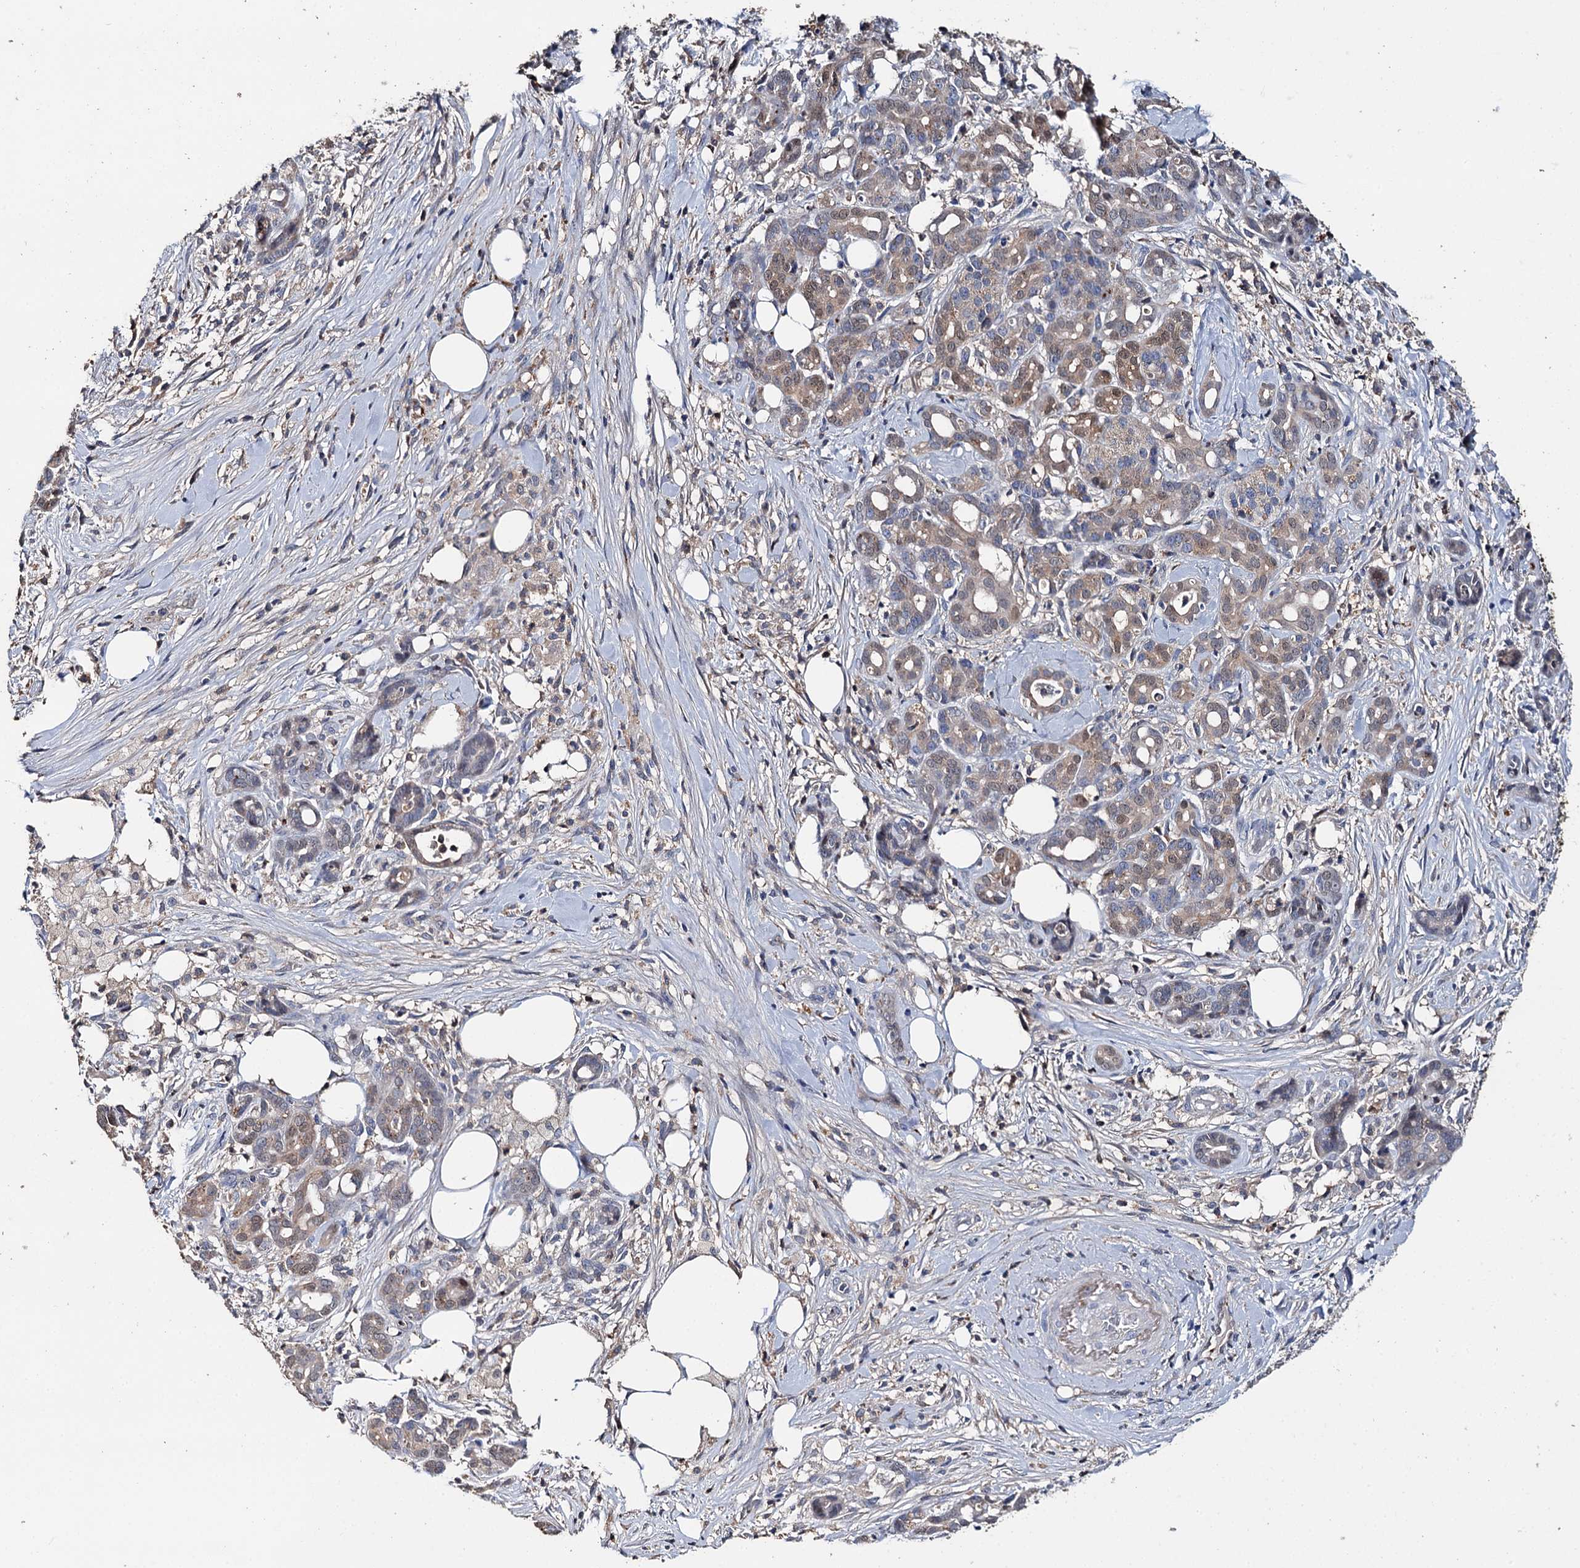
{"staining": {"intensity": "weak", "quantity": "25%-75%", "location": "cytoplasmic/membranous"}, "tissue": "pancreatic cancer", "cell_type": "Tumor cells", "image_type": "cancer", "snomed": [{"axis": "morphology", "description": "Adenocarcinoma, NOS"}, {"axis": "topography", "description": "Pancreas"}], "caption": "Pancreatic cancer (adenocarcinoma) stained with a protein marker exhibits weak staining in tumor cells.", "gene": "DNAH6", "patient": {"sex": "female", "age": 66}}